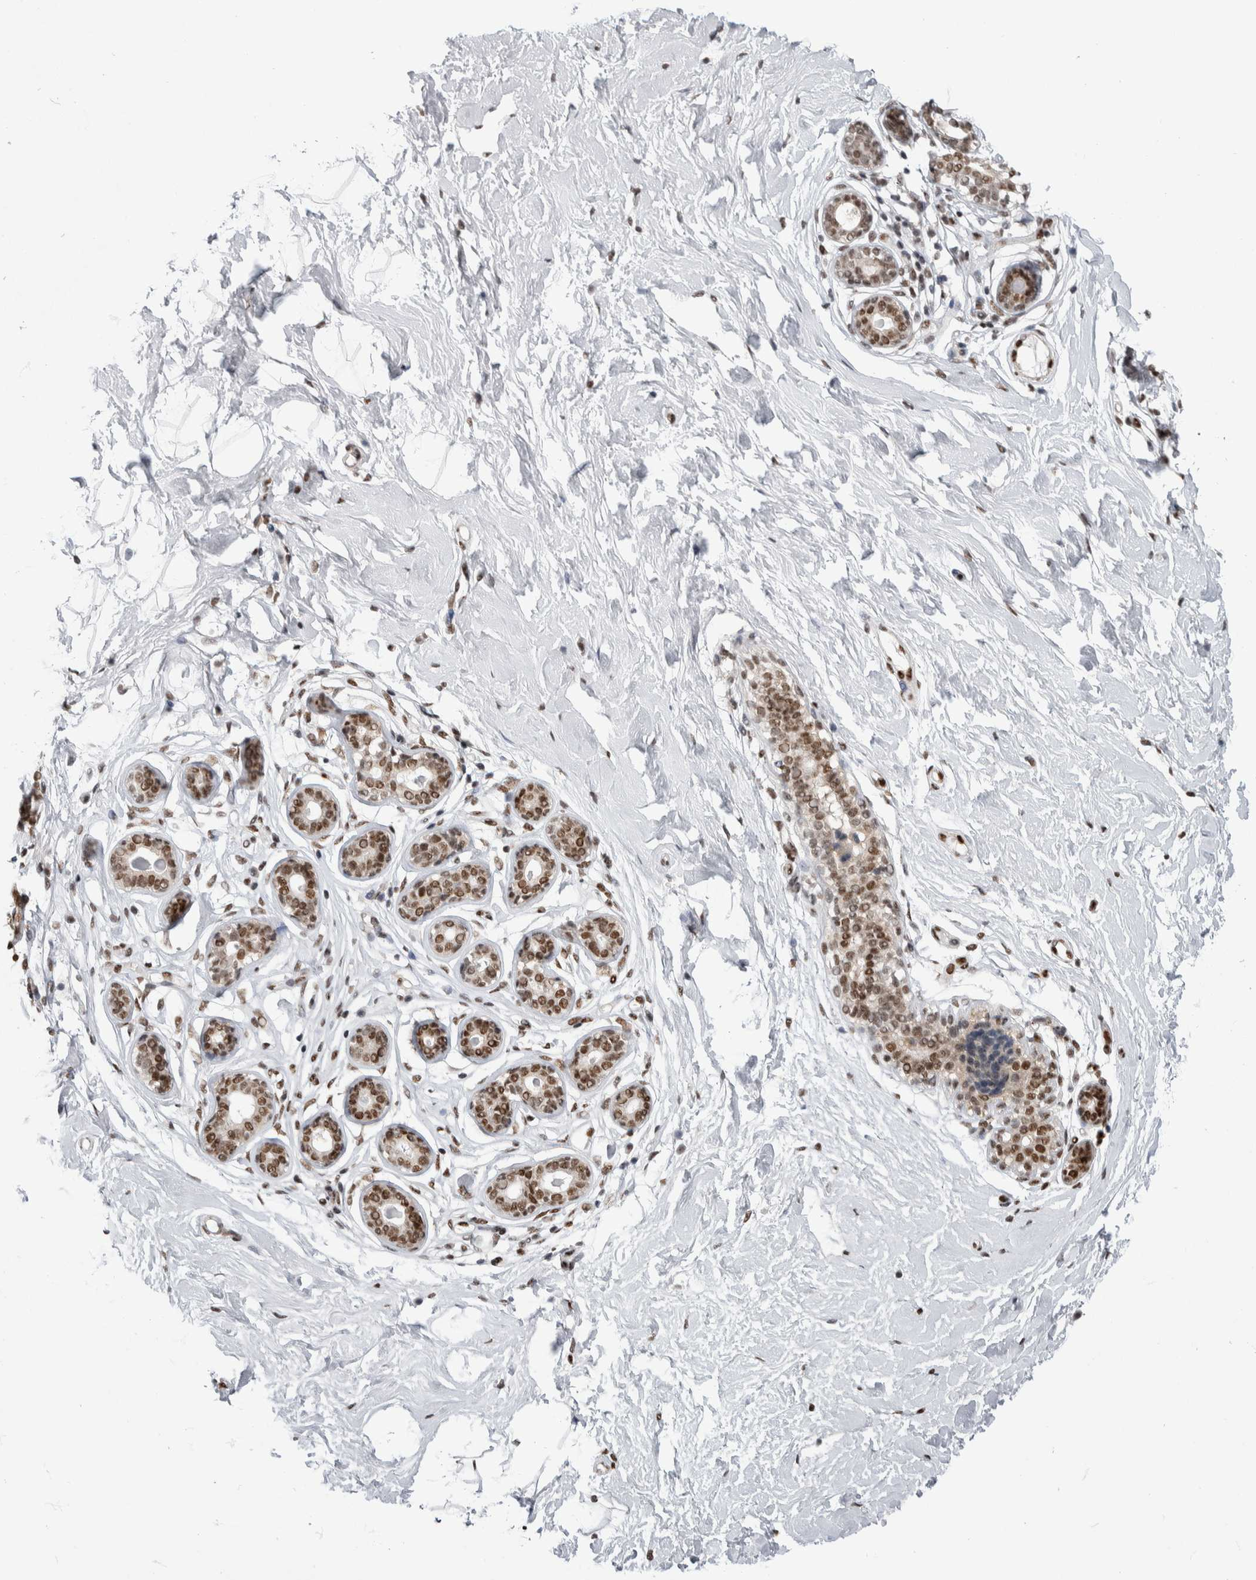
{"staining": {"intensity": "weak", "quantity": "<25%", "location": "nuclear"}, "tissue": "breast", "cell_type": "Adipocytes", "image_type": "normal", "snomed": [{"axis": "morphology", "description": "Normal tissue, NOS"}, {"axis": "topography", "description": "Breast"}], "caption": "Breast stained for a protein using immunohistochemistry (IHC) exhibits no staining adipocytes.", "gene": "TAX1BP1", "patient": {"sex": "female", "age": 23}}